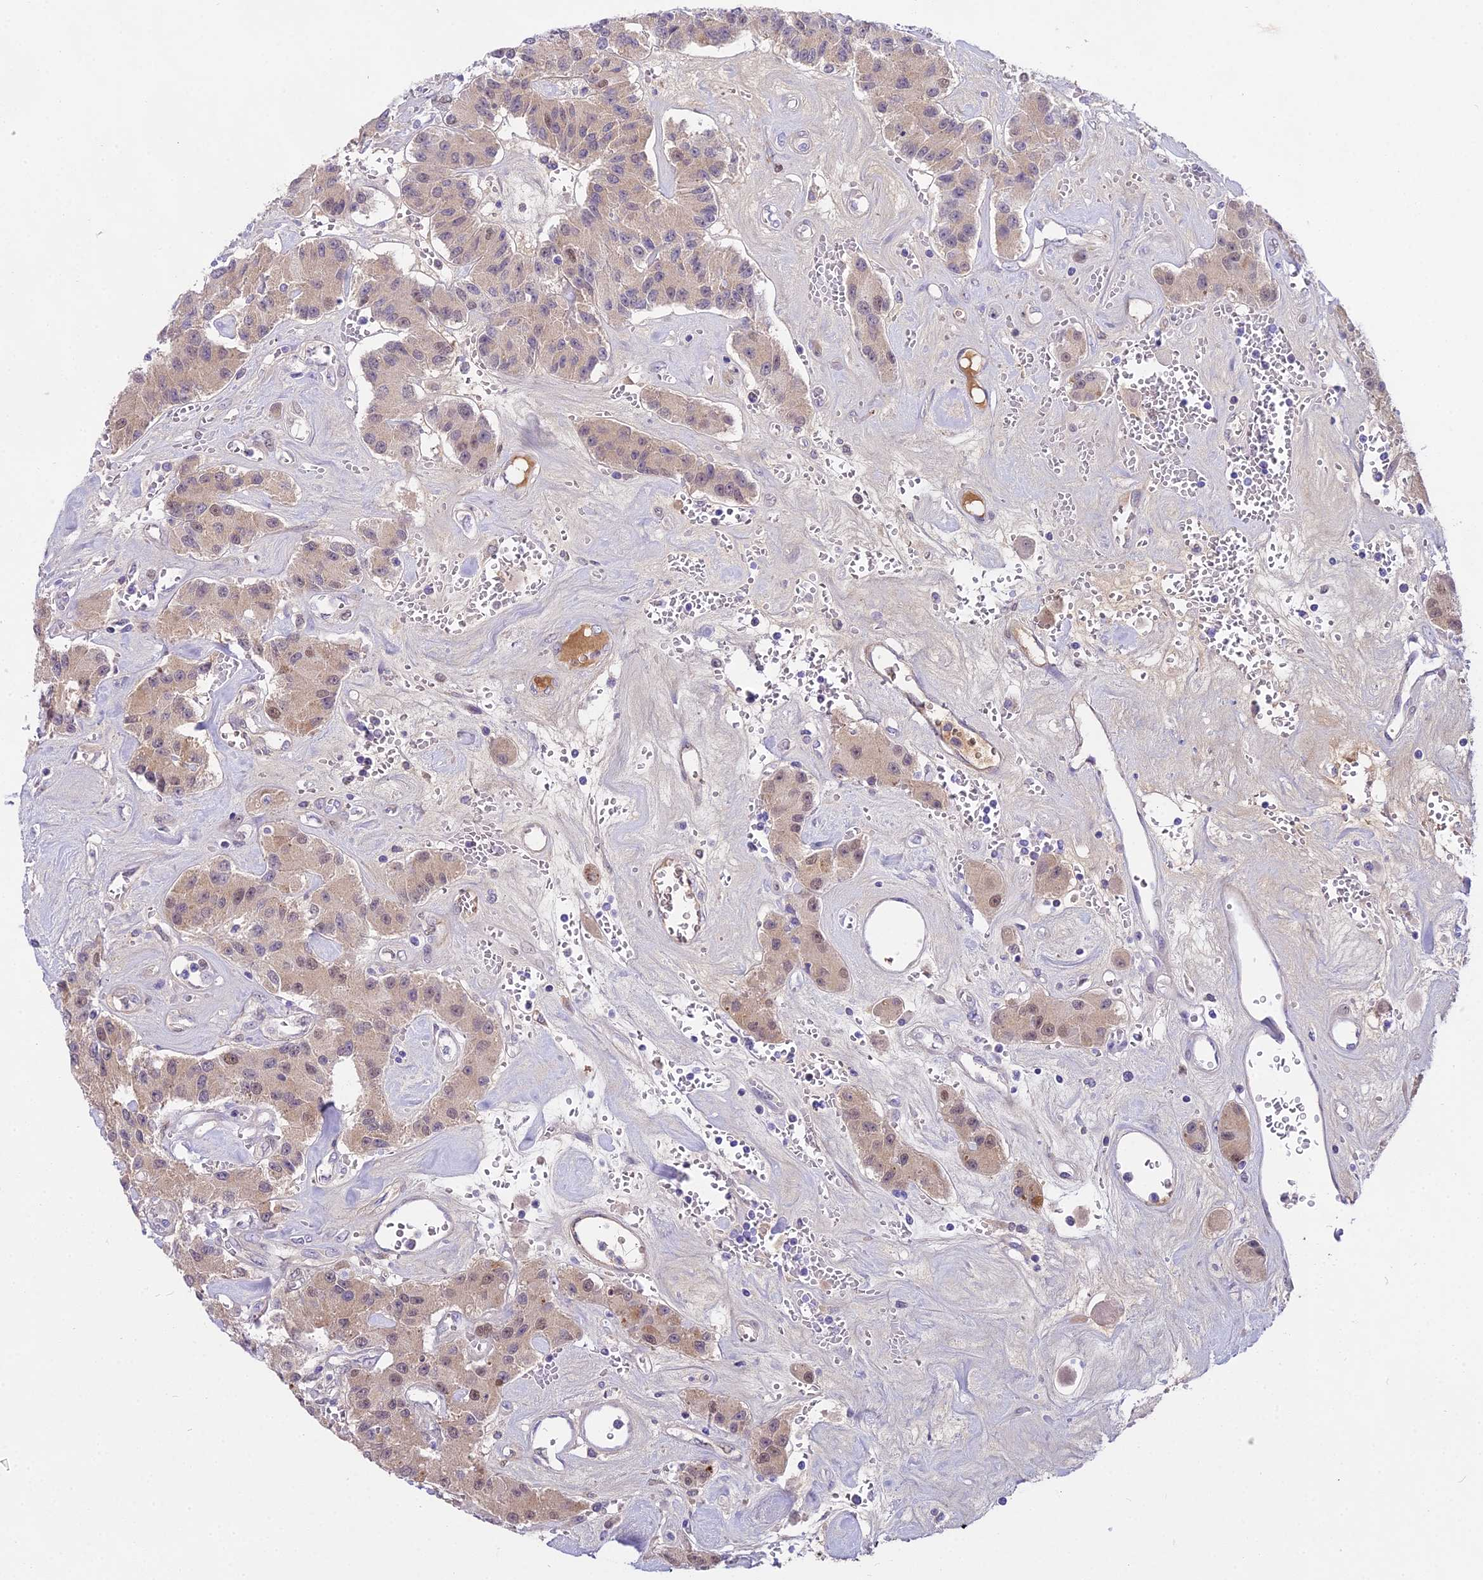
{"staining": {"intensity": "weak", "quantity": "25%-75%", "location": "nuclear"}, "tissue": "carcinoid", "cell_type": "Tumor cells", "image_type": "cancer", "snomed": [{"axis": "morphology", "description": "Carcinoid, malignant, NOS"}, {"axis": "topography", "description": "Pancreas"}], "caption": "Immunohistochemistry photomicrograph of human malignant carcinoid stained for a protein (brown), which demonstrates low levels of weak nuclear expression in approximately 25%-75% of tumor cells.", "gene": "MAT2A", "patient": {"sex": "male", "age": 41}}